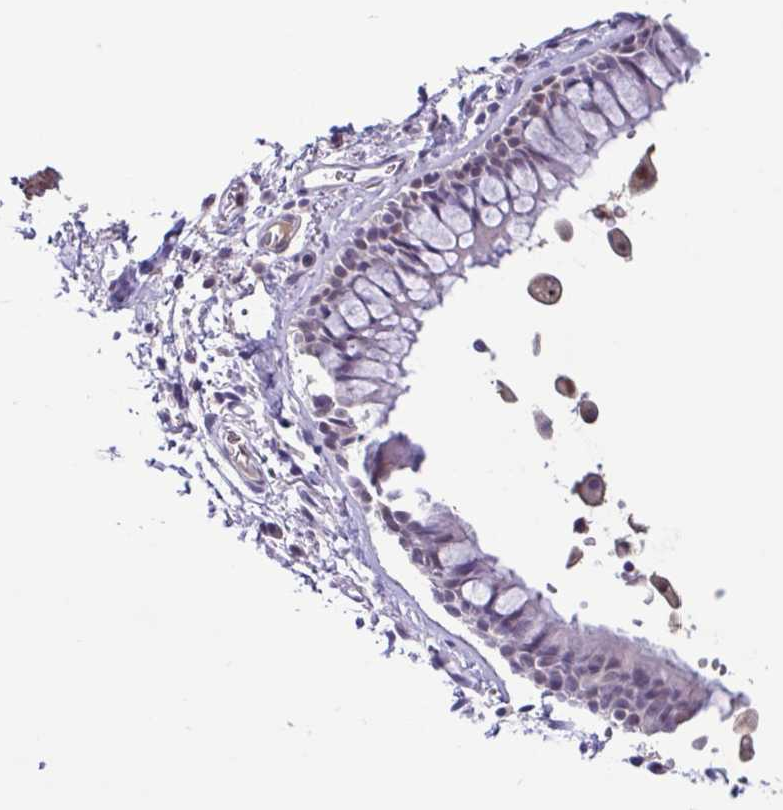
{"staining": {"intensity": "weak", "quantity": "25%-75%", "location": "nuclear"}, "tissue": "bronchus", "cell_type": "Respiratory epithelial cells", "image_type": "normal", "snomed": [{"axis": "morphology", "description": "Normal tissue, NOS"}, {"axis": "topography", "description": "Cartilage tissue"}, {"axis": "topography", "description": "Bronchus"}], "caption": "A histopathology image of bronchus stained for a protein shows weak nuclear brown staining in respiratory epithelial cells. (DAB IHC, brown staining for protein, blue staining for nuclei).", "gene": "ACTRT3", "patient": {"sex": "female", "age": 79}}